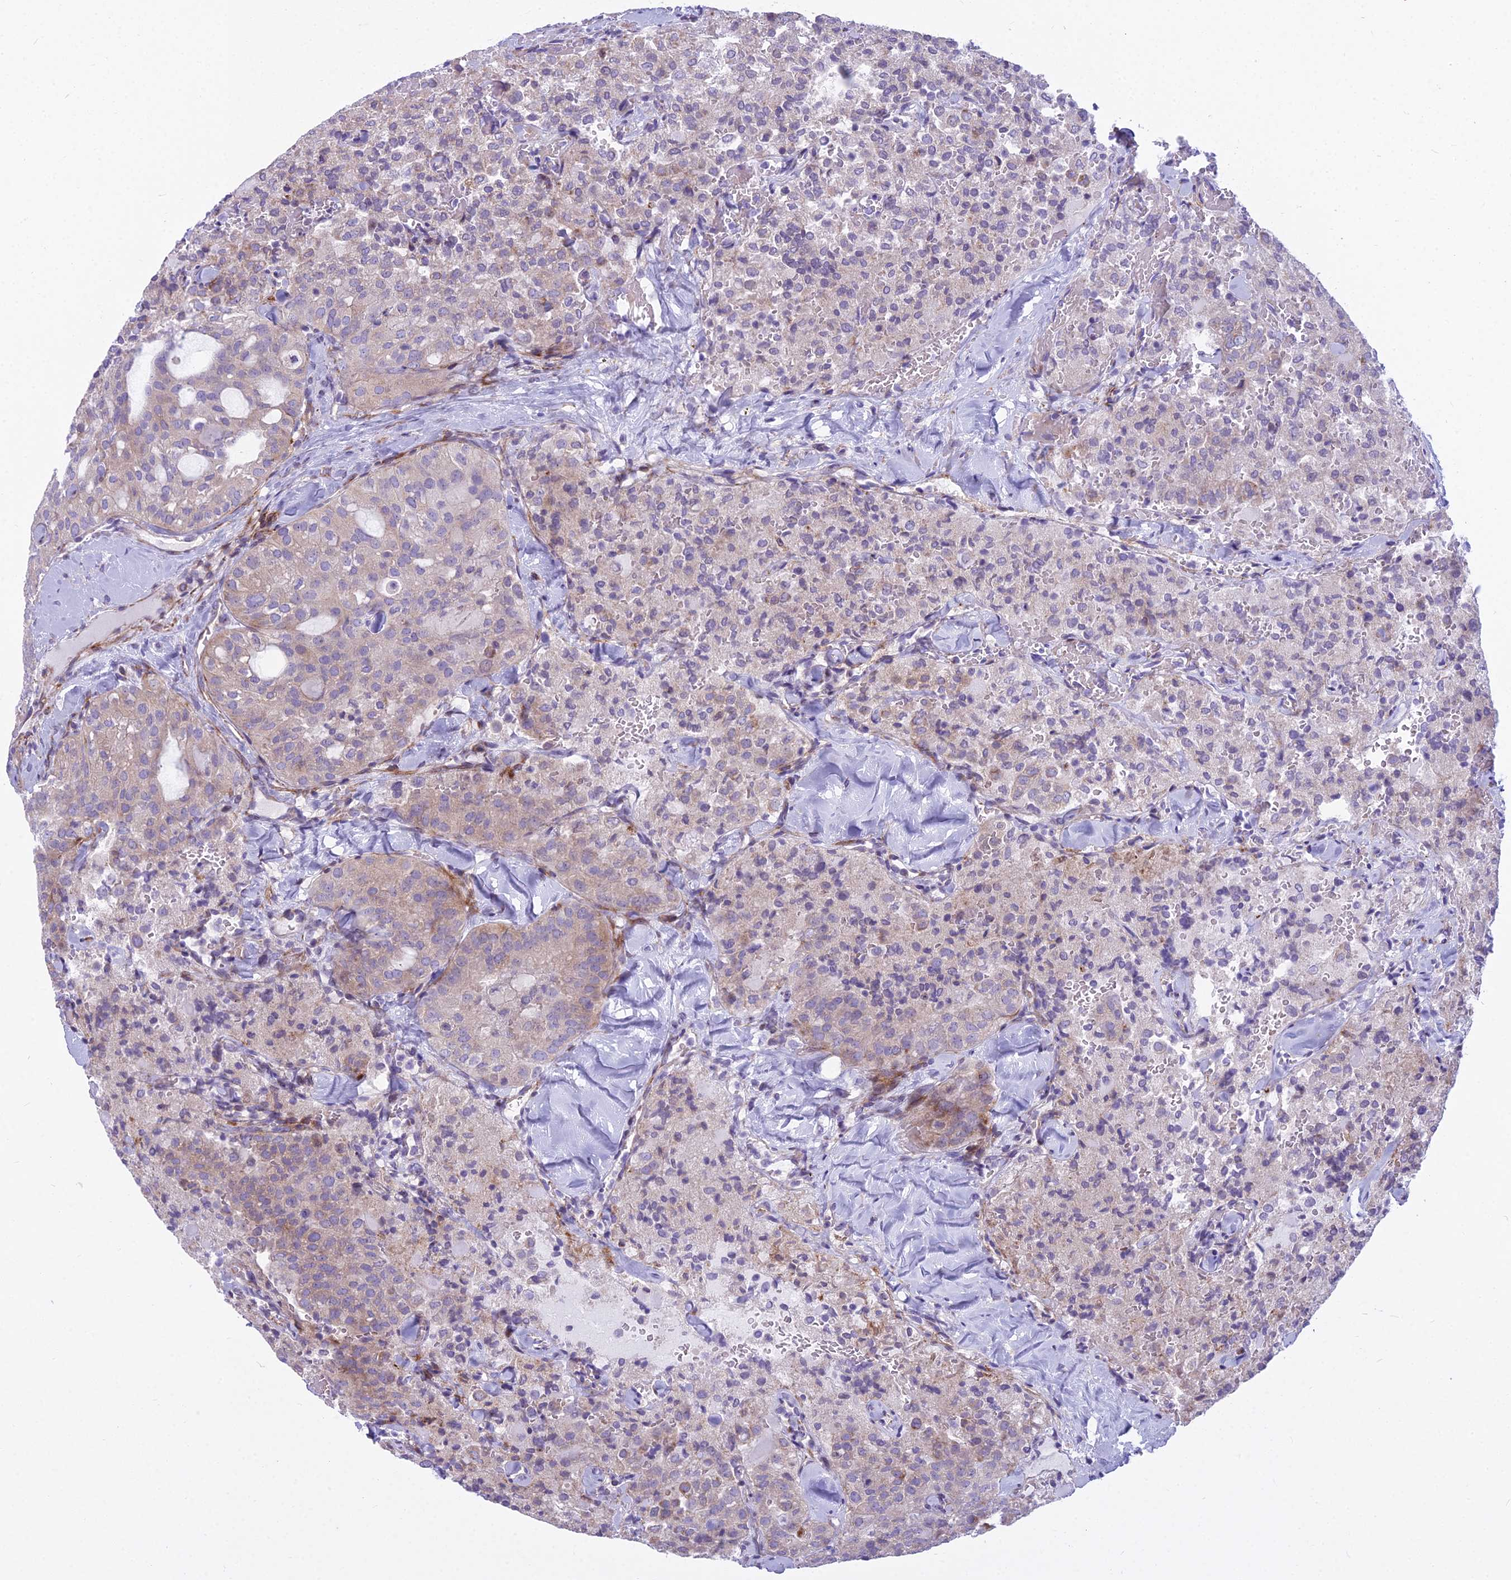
{"staining": {"intensity": "weak", "quantity": "<25%", "location": "cytoplasmic/membranous"}, "tissue": "thyroid cancer", "cell_type": "Tumor cells", "image_type": "cancer", "snomed": [{"axis": "morphology", "description": "Follicular adenoma carcinoma, NOS"}, {"axis": "topography", "description": "Thyroid gland"}], "caption": "A micrograph of thyroid cancer (follicular adenoma carcinoma) stained for a protein shows no brown staining in tumor cells. (DAB (3,3'-diaminobenzidine) immunohistochemistry (IHC) with hematoxylin counter stain).", "gene": "PCDHB14", "patient": {"sex": "male", "age": 75}}